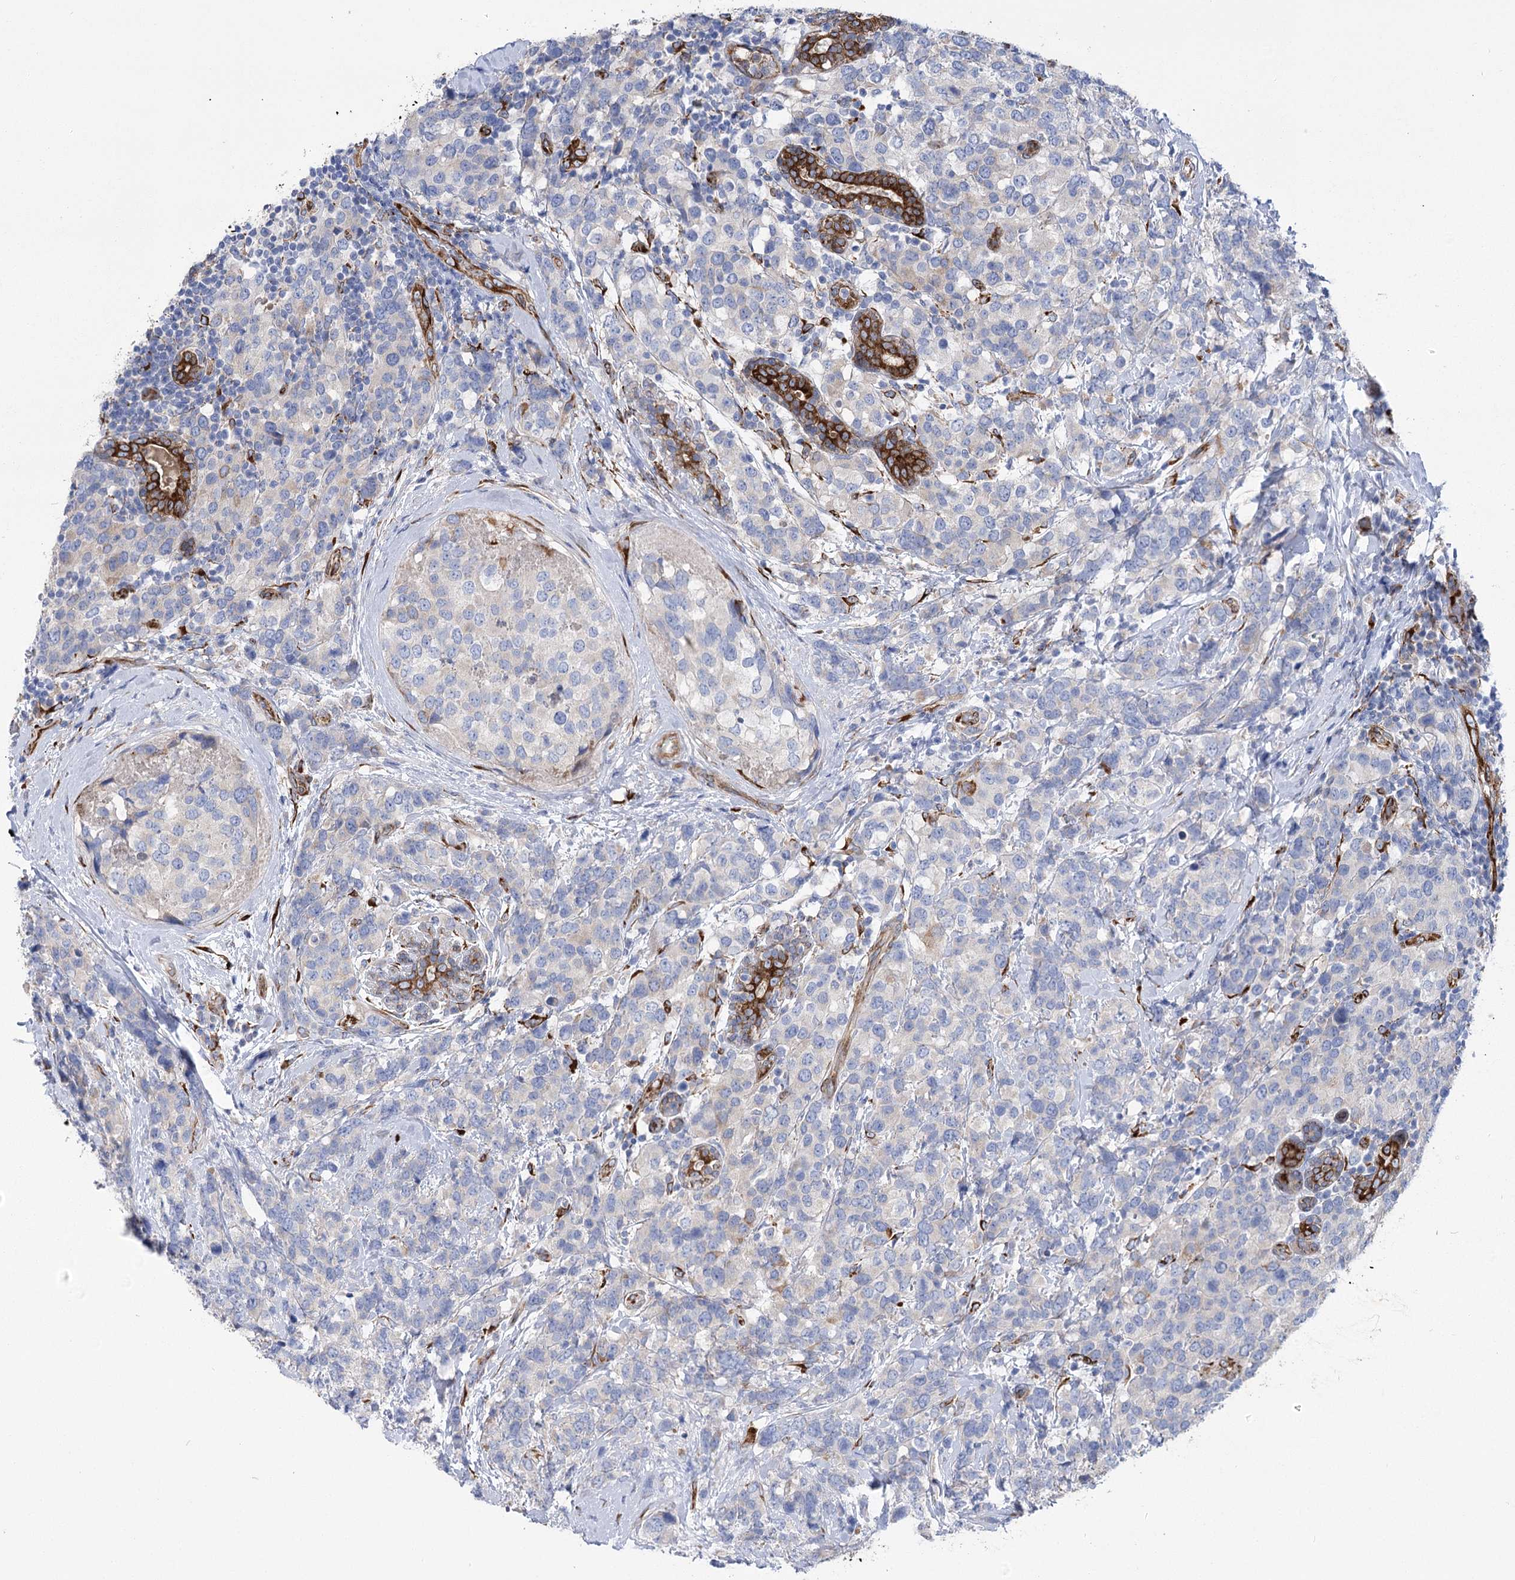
{"staining": {"intensity": "negative", "quantity": "none", "location": "none"}, "tissue": "breast cancer", "cell_type": "Tumor cells", "image_type": "cancer", "snomed": [{"axis": "morphology", "description": "Lobular carcinoma"}, {"axis": "topography", "description": "Breast"}], "caption": "Tumor cells show no significant positivity in breast lobular carcinoma.", "gene": "YTHDC2", "patient": {"sex": "female", "age": 59}}